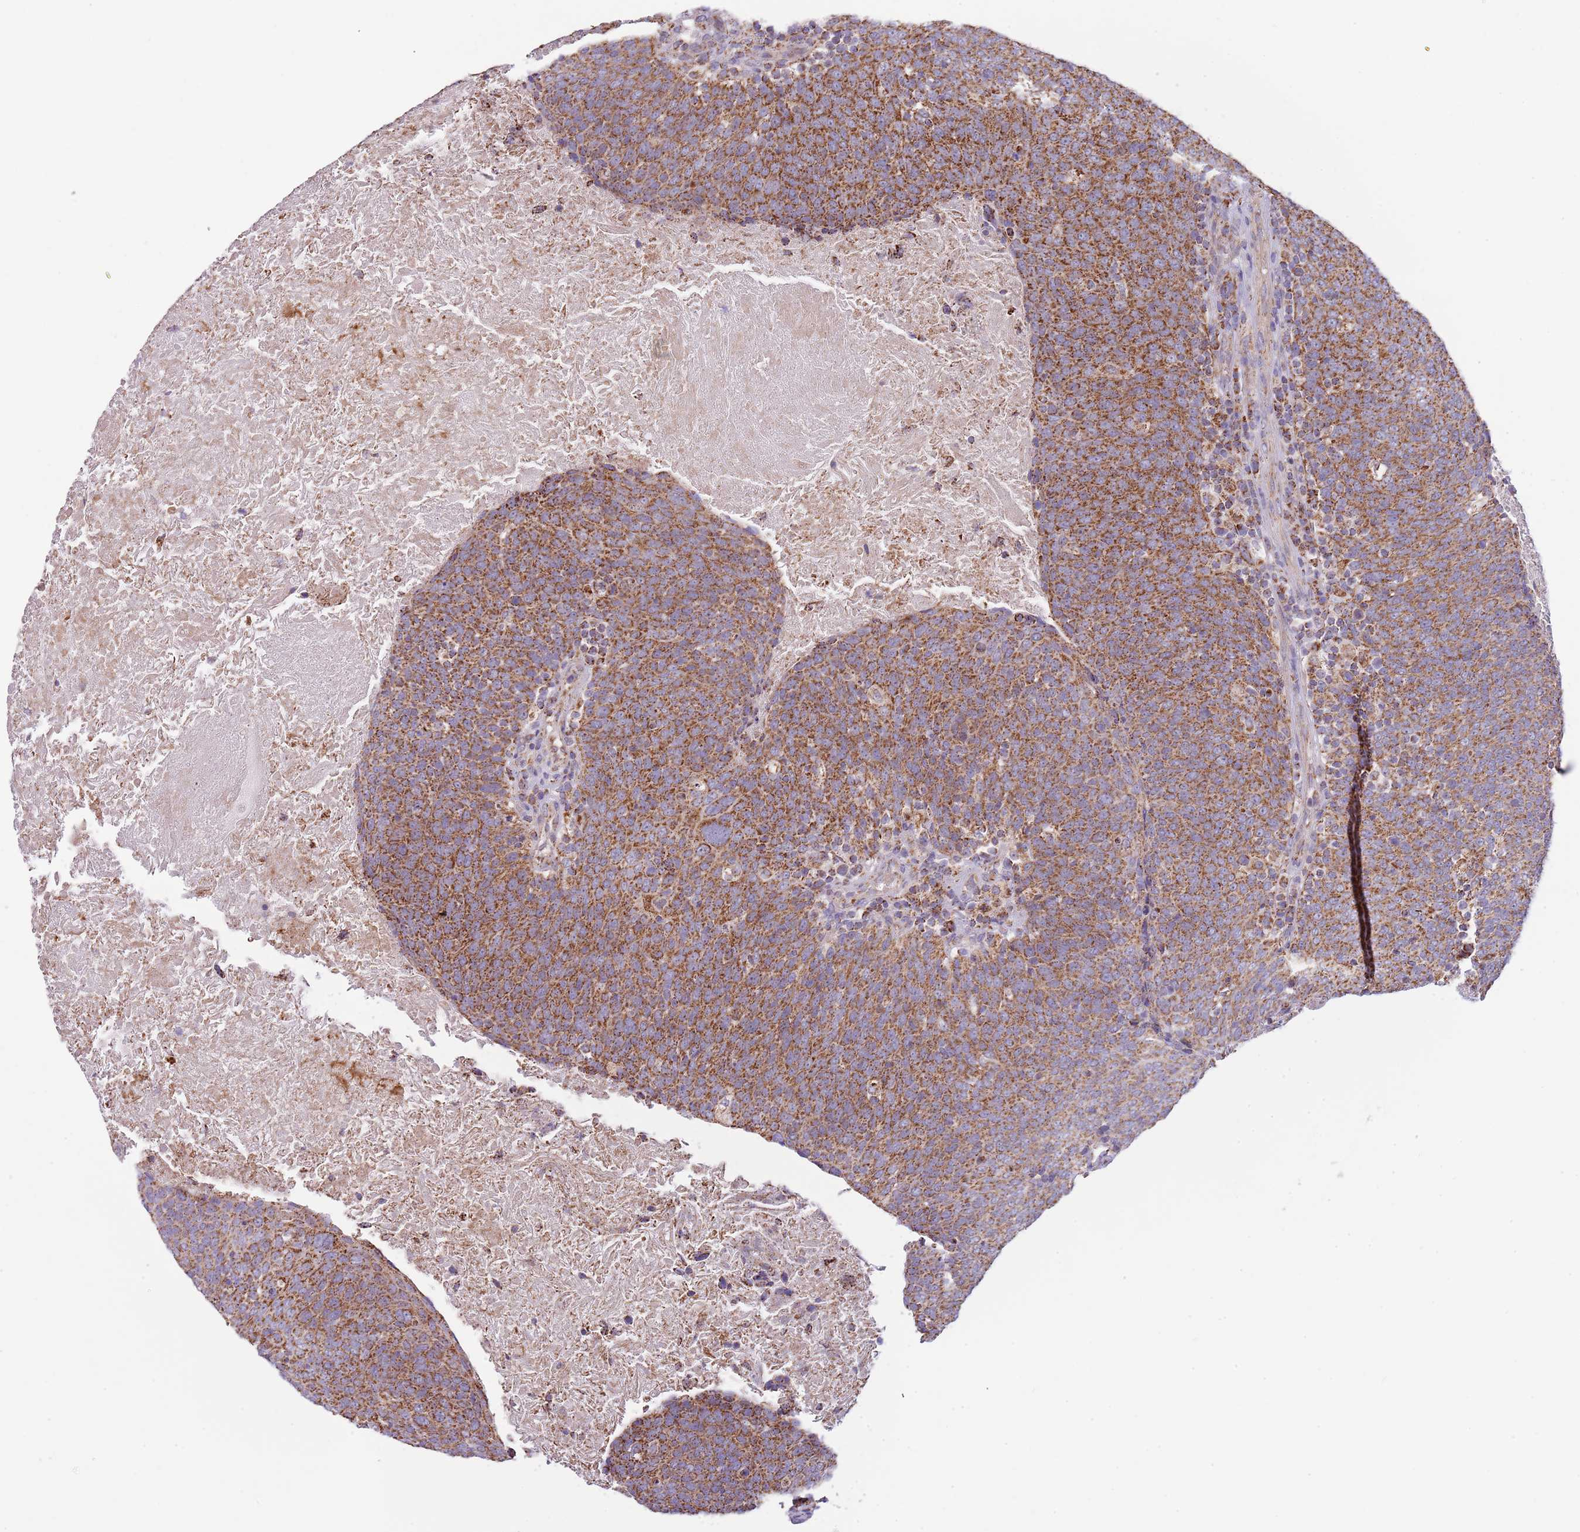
{"staining": {"intensity": "strong", "quantity": ">75%", "location": "cytoplasmic/membranous"}, "tissue": "head and neck cancer", "cell_type": "Tumor cells", "image_type": "cancer", "snomed": [{"axis": "morphology", "description": "Squamous cell carcinoma, NOS"}, {"axis": "morphology", "description": "Squamous cell carcinoma, metastatic, NOS"}, {"axis": "topography", "description": "Lymph node"}, {"axis": "topography", "description": "Head-Neck"}], "caption": "A photomicrograph showing strong cytoplasmic/membranous expression in about >75% of tumor cells in metastatic squamous cell carcinoma (head and neck), as visualized by brown immunohistochemical staining.", "gene": "LHX6", "patient": {"sex": "male", "age": 62}}